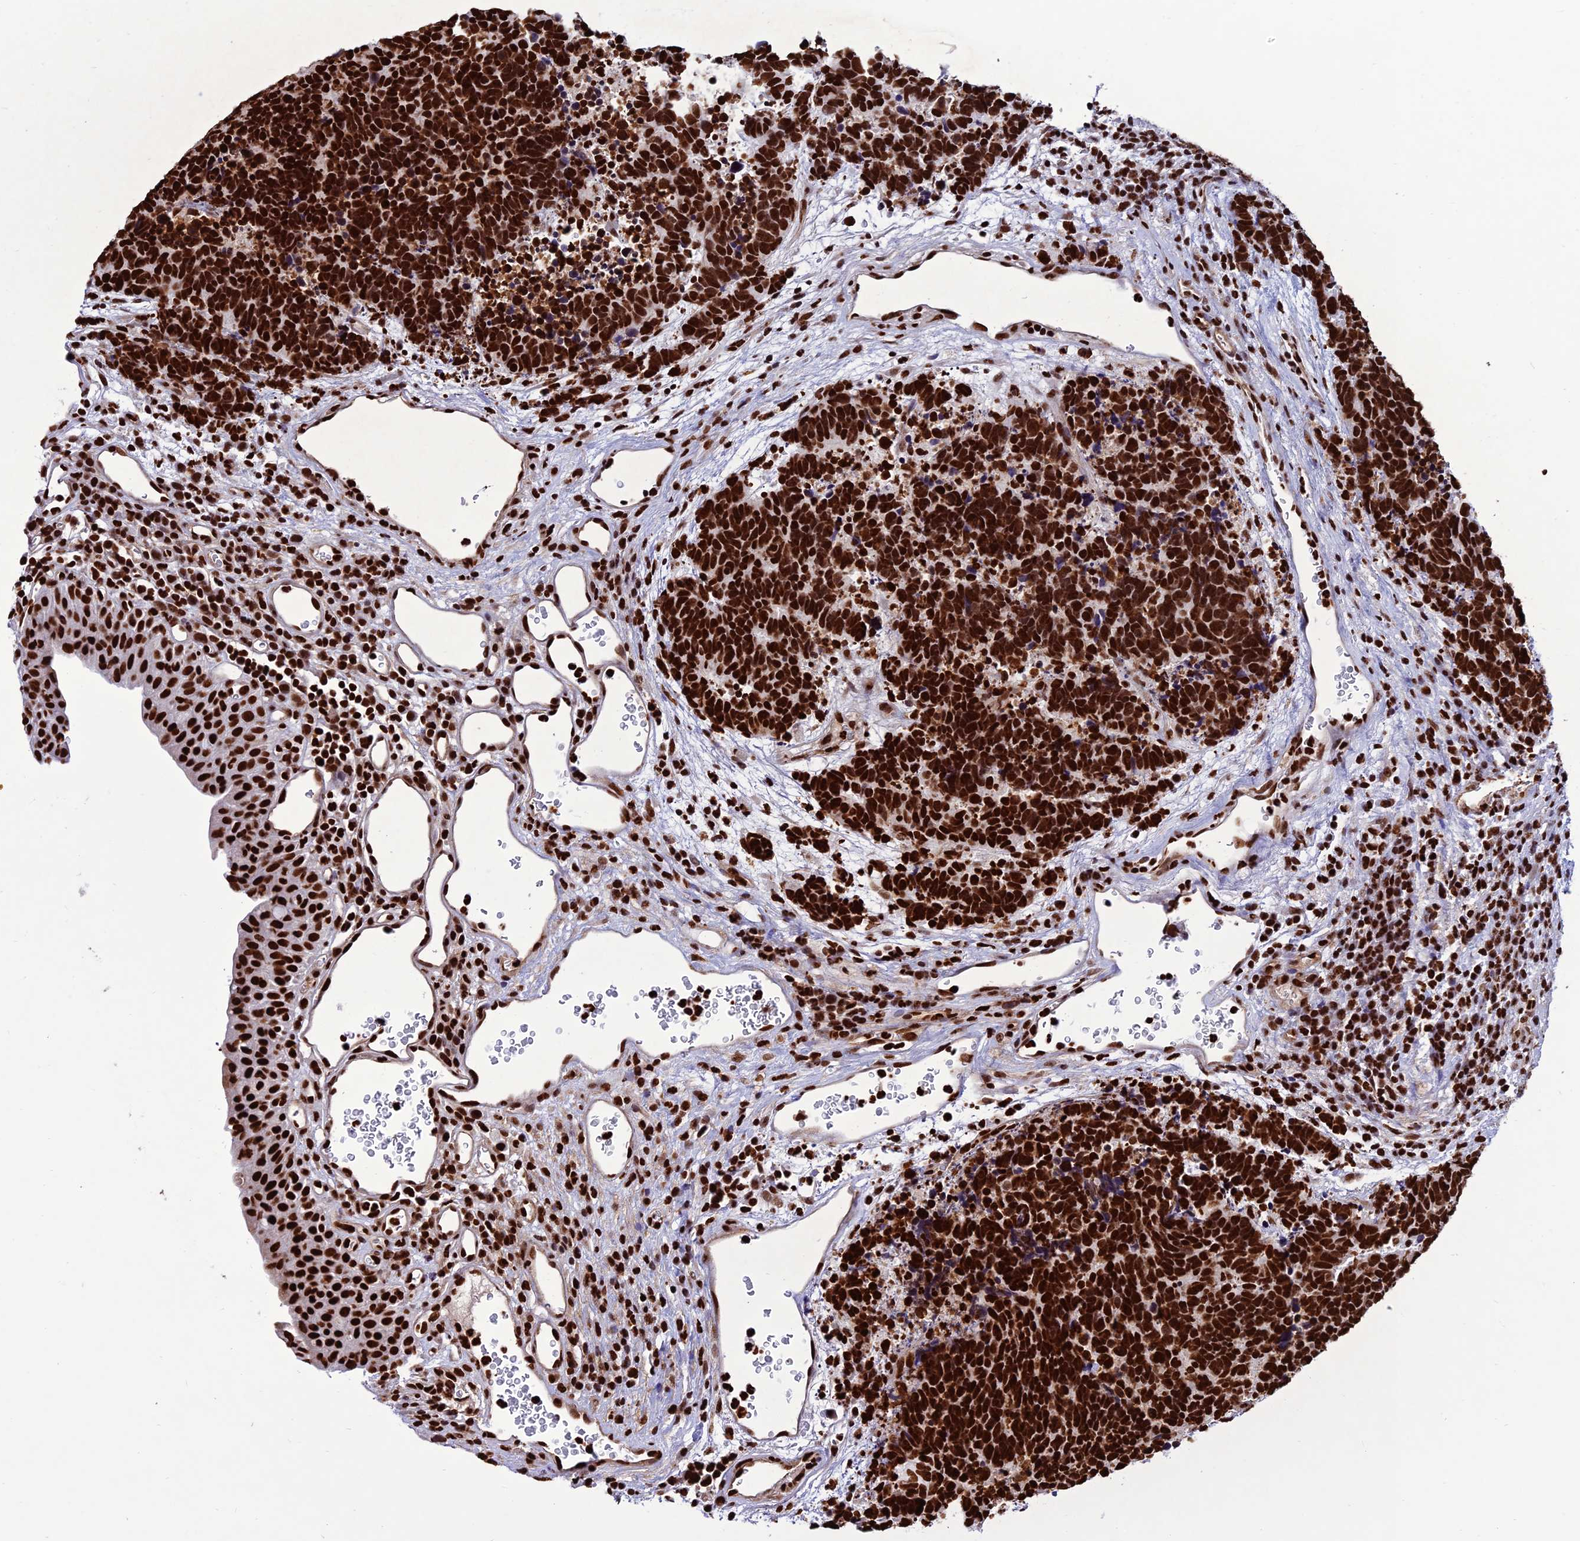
{"staining": {"intensity": "strong", "quantity": ">75%", "location": "nuclear"}, "tissue": "carcinoid", "cell_type": "Tumor cells", "image_type": "cancer", "snomed": [{"axis": "morphology", "description": "Carcinoma, NOS"}, {"axis": "morphology", "description": "Carcinoid, malignant, NOS"}, {"axis": "topography", "description": "Urinary bladder"}], "caption": "High-power microscopy captured an IHC photomicrograph of carcinoid, revealing strong nuclear expression in approximately >75% of tumor cells.", "gene": "INO80E", "patient": {"sex": "male", "age": 57}}